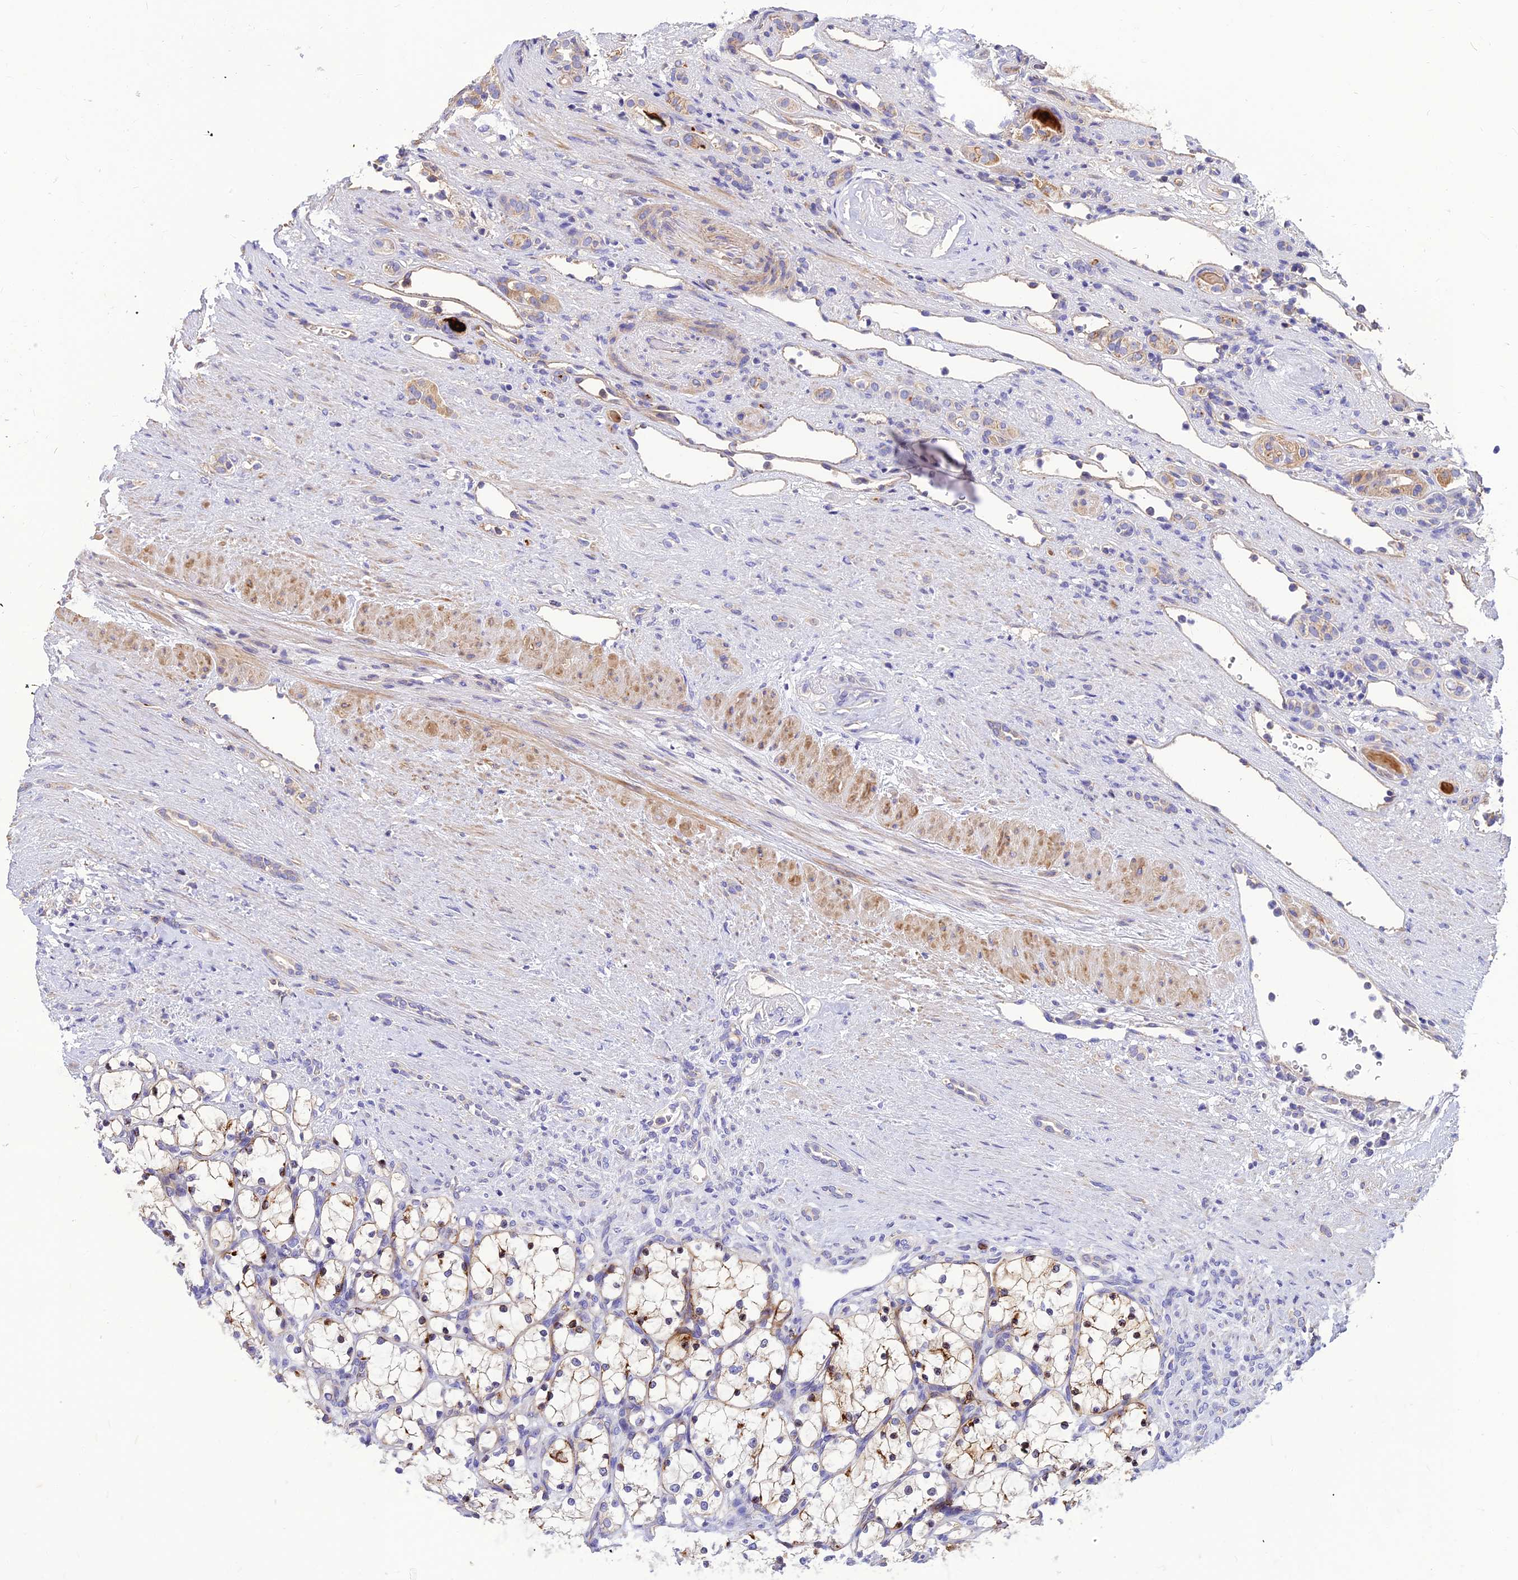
{"staining": {"intensity": "moderate", "quantity": "<25%", "location": "cytoplasmic/membranous"}, "tissue": "renal cancer", "cell_type": "Tumor cells", "image_type": "cancer", "snomed": [{"axis": "morphology", "description": "Adenocarcinoma, NOS"}, {"axis": "topography", "description": "Kidney"}], "caption": "Human renal cancer (adenocarcinoma) stained with a protein marker reveals moderate staining in tumor cells.", "gene": "ASPHD1", "patient": {"sex": "female", "age": 69}}